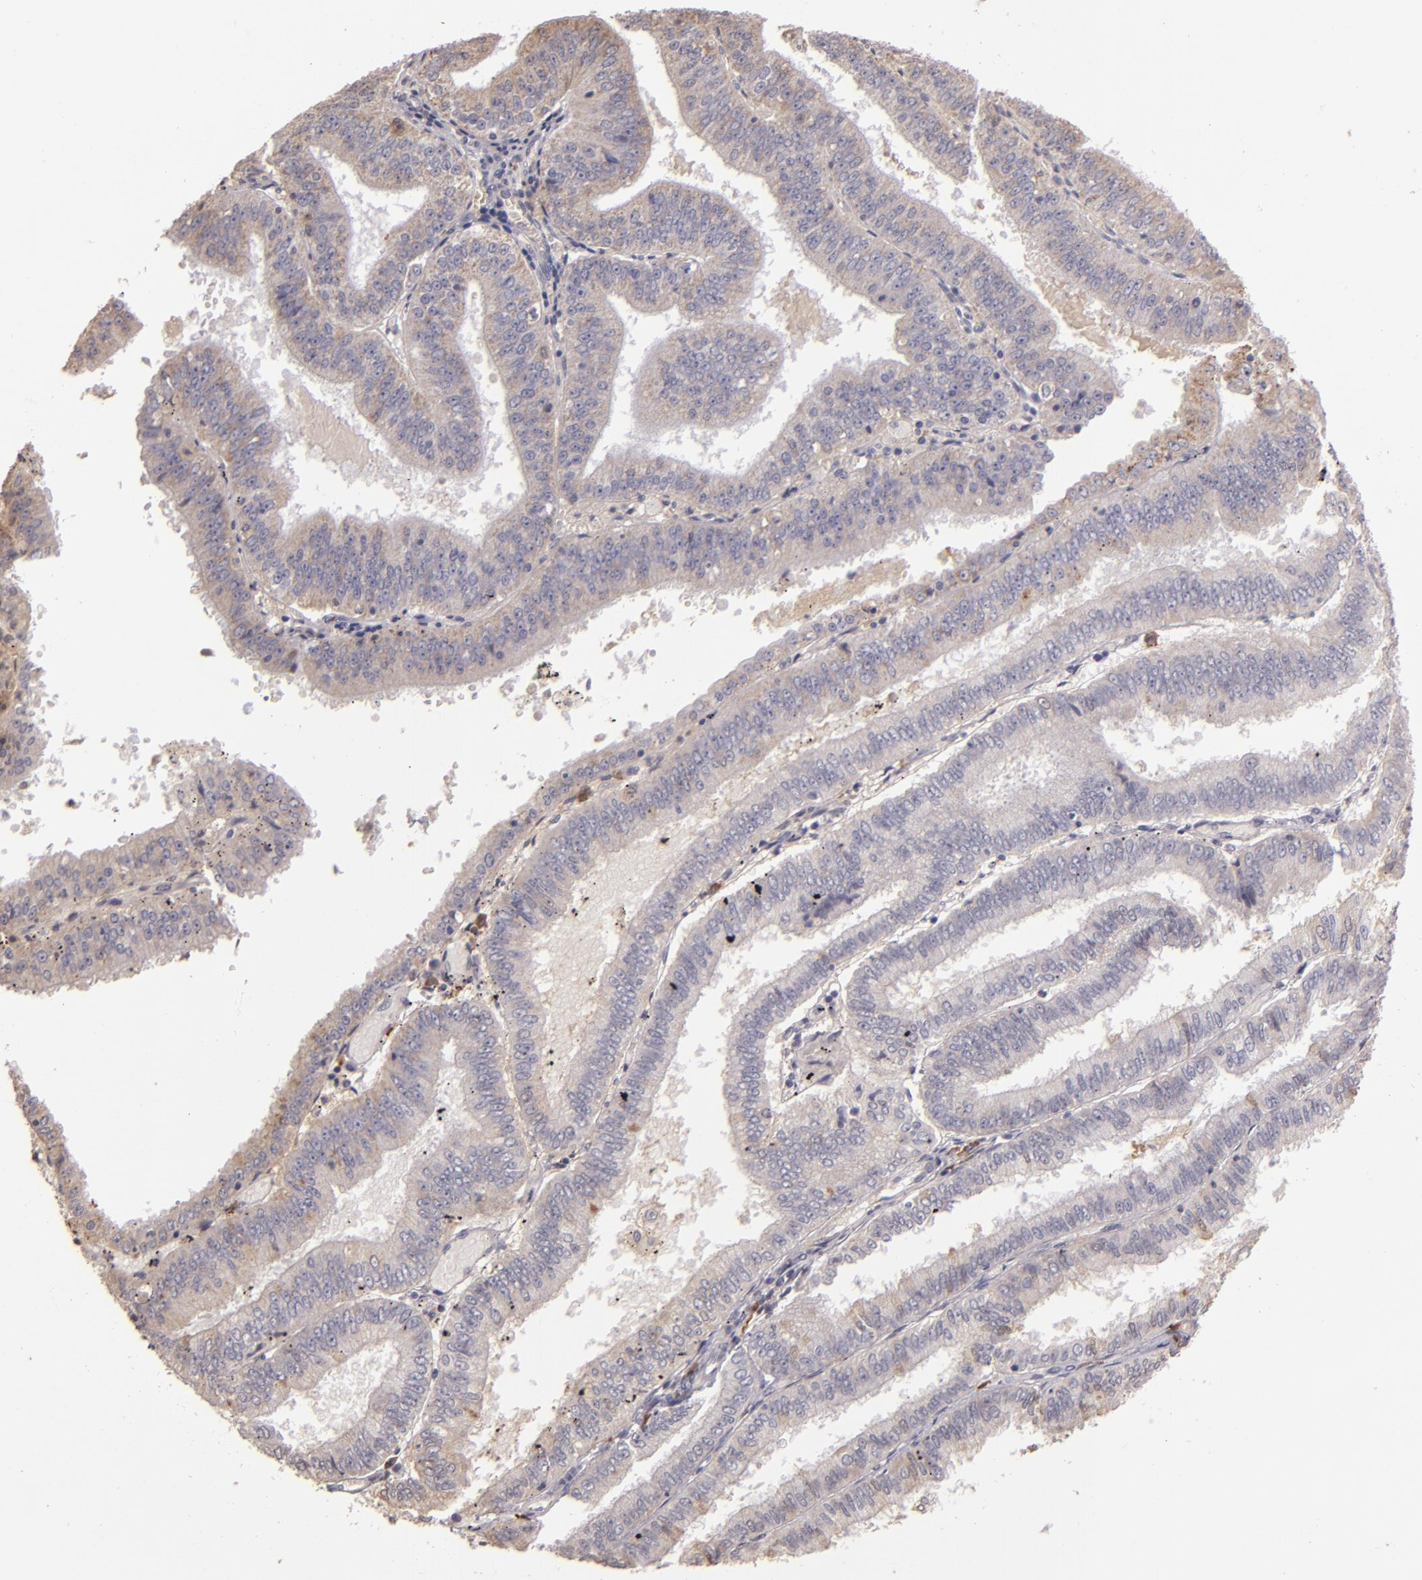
{"staining": {"intensity": "weak", "quantity": "25%-75%", "location": "cytoplasmic/membranous"}, "tissue": "endometrial cancer", "cell_type": "Tumor cells", "image_type": "cancer", "snomed": [{"axis": "morphology", "description": "Adenocarcinoma, NOS"}, {"axis": "topography", "description": "Endometrium"}], "caption": "Human adenocarcinoma (endometrial) stained for a protein (brown) displays weak cytoplasmic/membranous positive expression in about 25%-75% of tumor cells.", "gene": "ABL1", "patient": {"sex": "female", "age": 66}}